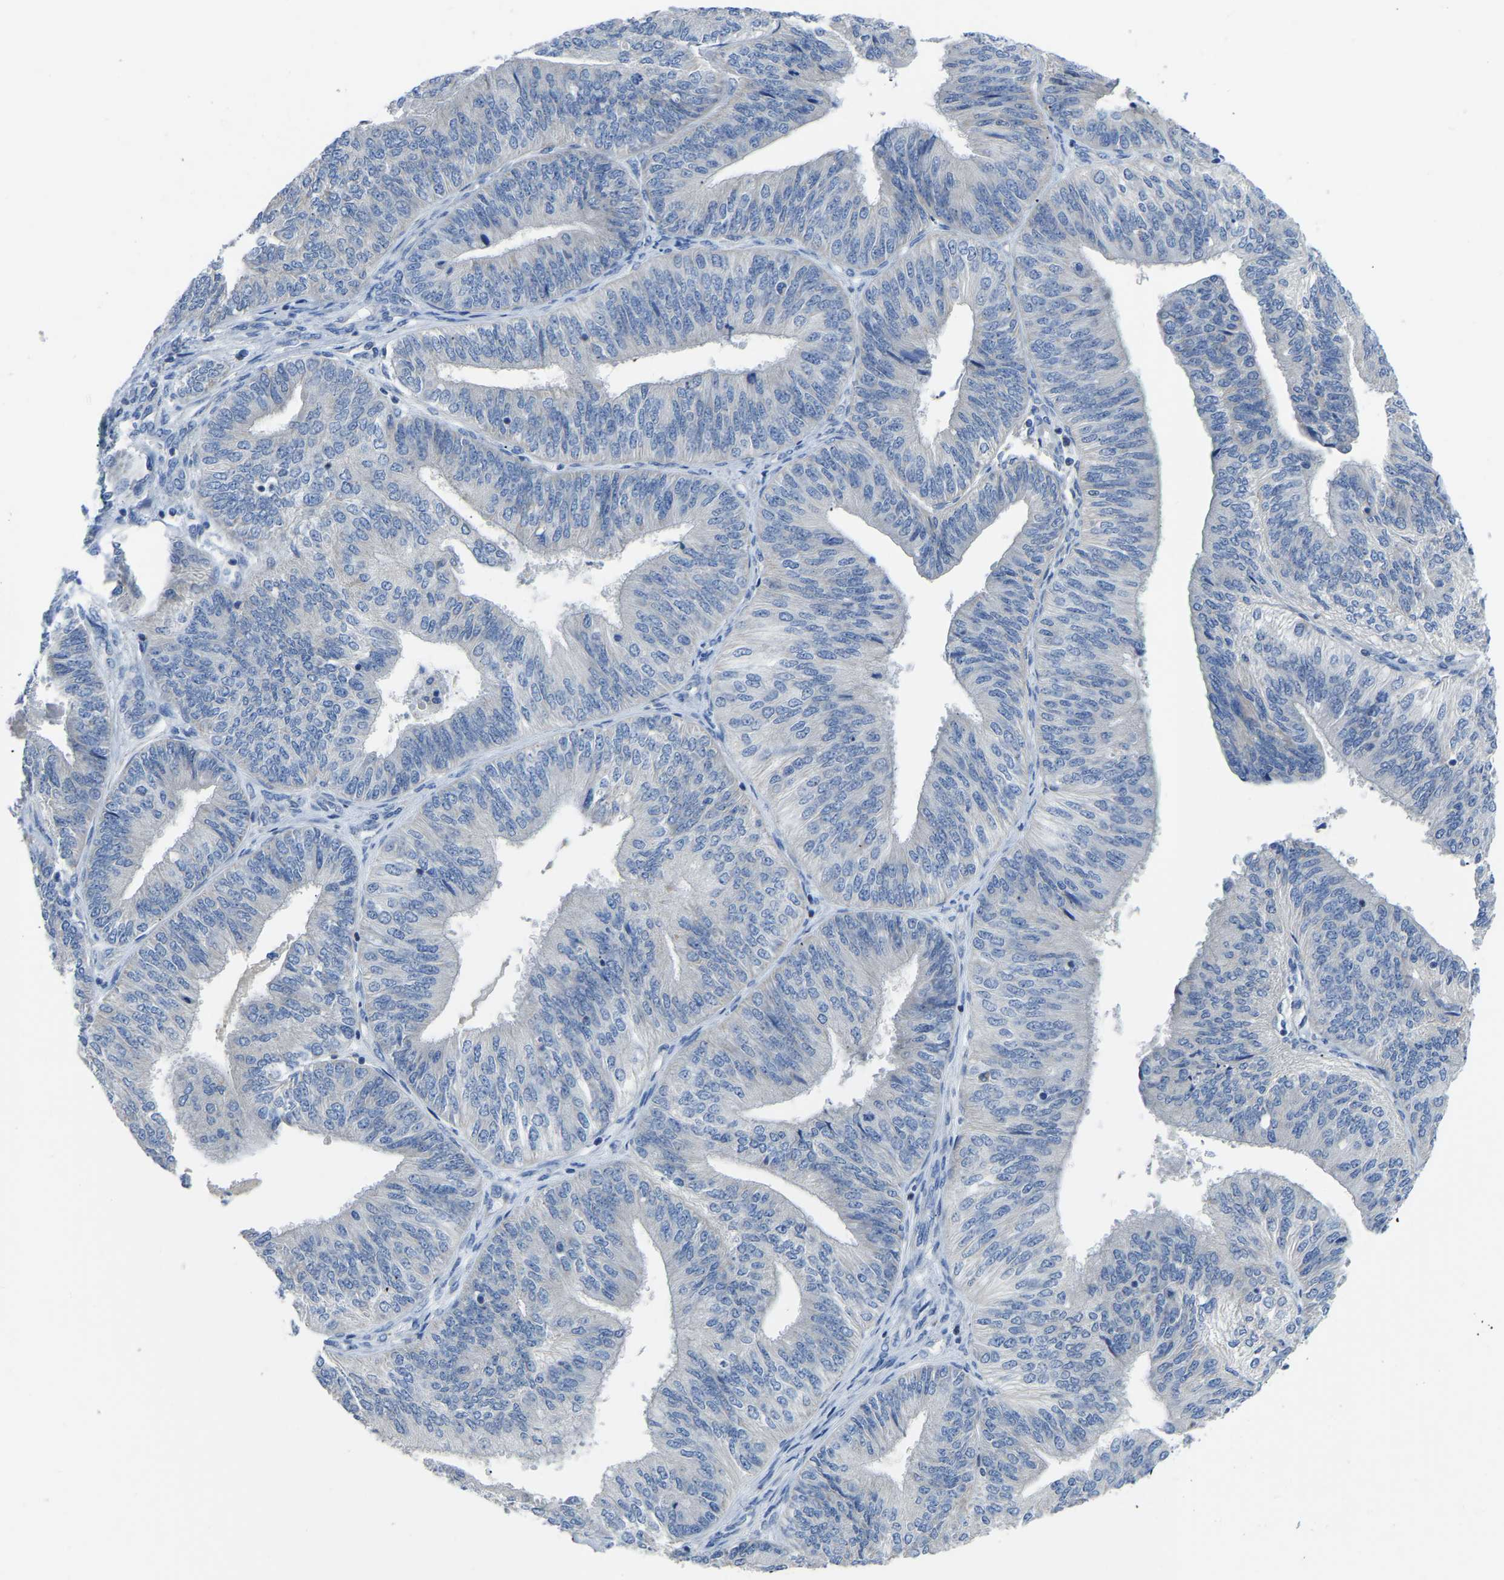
{"staining": {"intensity": "negative", "quantity": "none", "location": "none"}, "tissue": "endometrial cancer", "cell_type": "Tumor cells", "image_type": "cancer", "snomed": [{"axis": "morphology", "description": "Adenocarcinoma, NOS"}, {"axis": "topography", "description": "Endometrium"}], "caption": "The micrograph exhibits no staining of tumor cells in endometrial adenocarcinoma. (Stains: DAB immunohistochemistry (IHC) with hematoxylin counter stain, Microscopy: brightfield microscopy at high magnification).", "gene": "ETFA", "patient": {"sex": "female", "age": 58}}